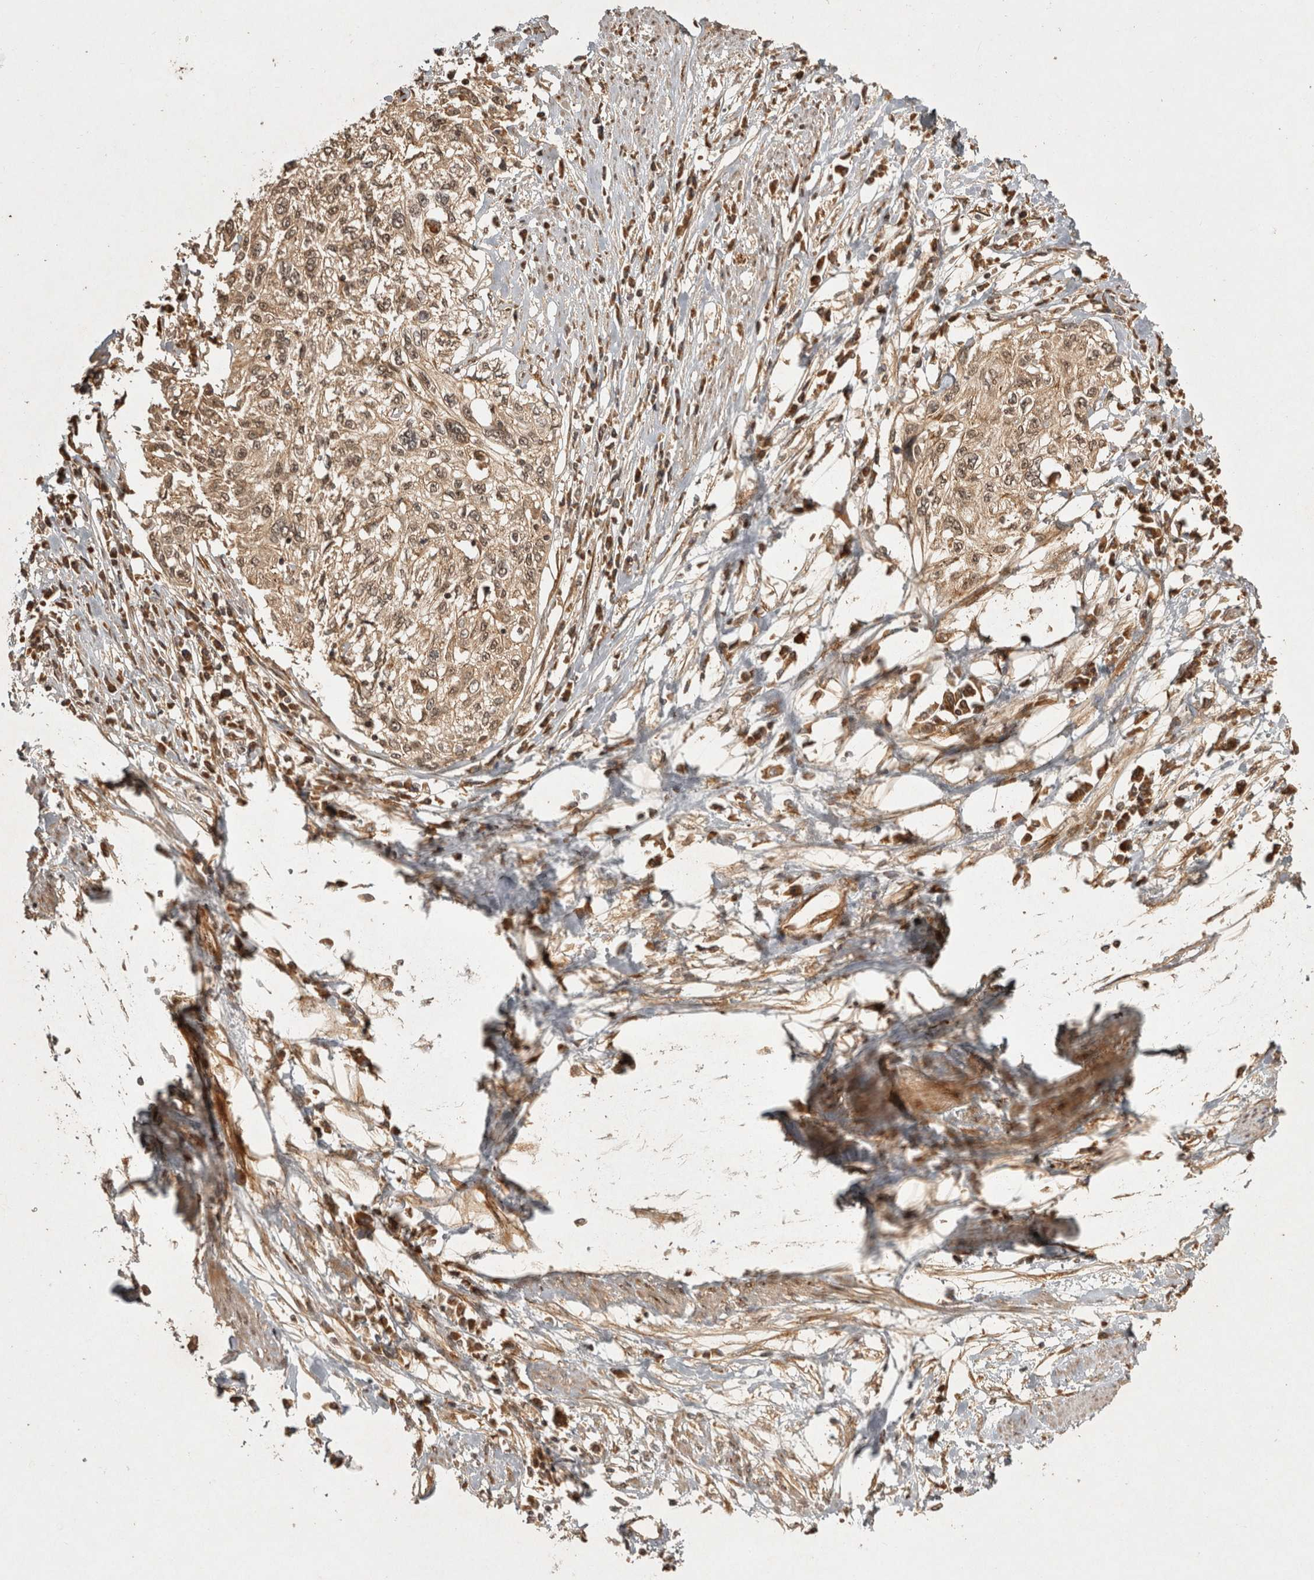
{"staining": {"intensity": "moderate", "quantity": ">75%", "location": "cytoplasmic/membranous"}, "tissue": "cervical cancer", "cell_type": "Tumor cells", "image_type": "cancer", "snomed": [{"axis": "morphology", "description": "Squamous cell carcinoma, NOS"}, {"axis": "topography", "description": "Cervix"}], "caption": "This micrograph shows immunohistochemistry (IHC) staining of human squamous cell carcinoma (cervical), with medium moderate cytoplasmic/membranous staining in about >75% of tumor cells.", "gene": "CAMSAP2", "patient": {"sex": "female", "age": 57}}